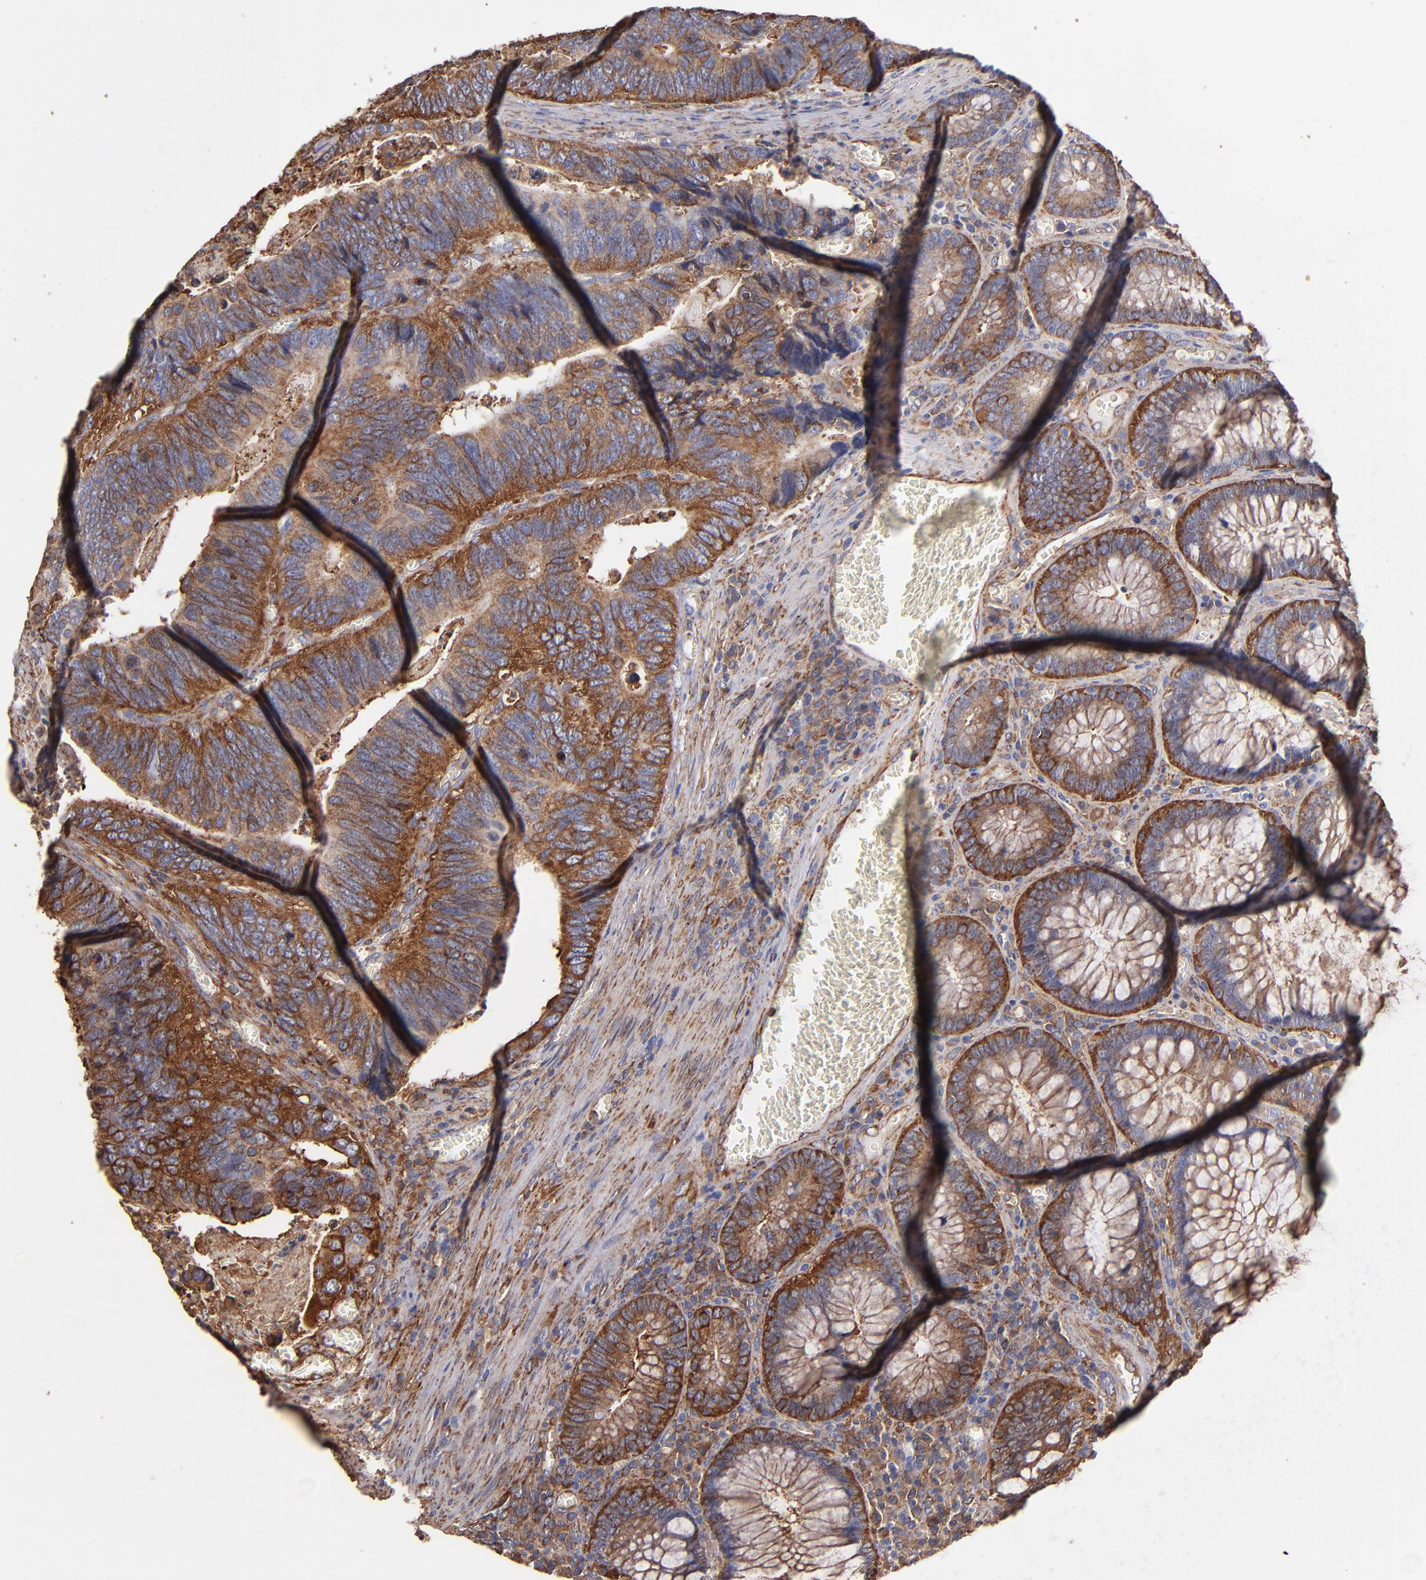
{"staining": {"intensity": "strong", "quantity": ">75%", "location": "cytoplasmic/membranous"}, "tissue": "colorectal cancer", "cell_type": "Tumor cells", "image_type": "cancer", "snomed": [{"axis": "morphology", "description": "Adenocarcinoma, NOS"}, {"axis": "topography", "description": "Colon"}], "caption": "An immunohistochemistry image of neoplastic tissue is shown. Protein staining in brown shows strong cytoplasmic/membranous positivity in colorectal cancer within tumor cells.", "gene": "MVP", "patient": {"sex": "male", "age": 72}}